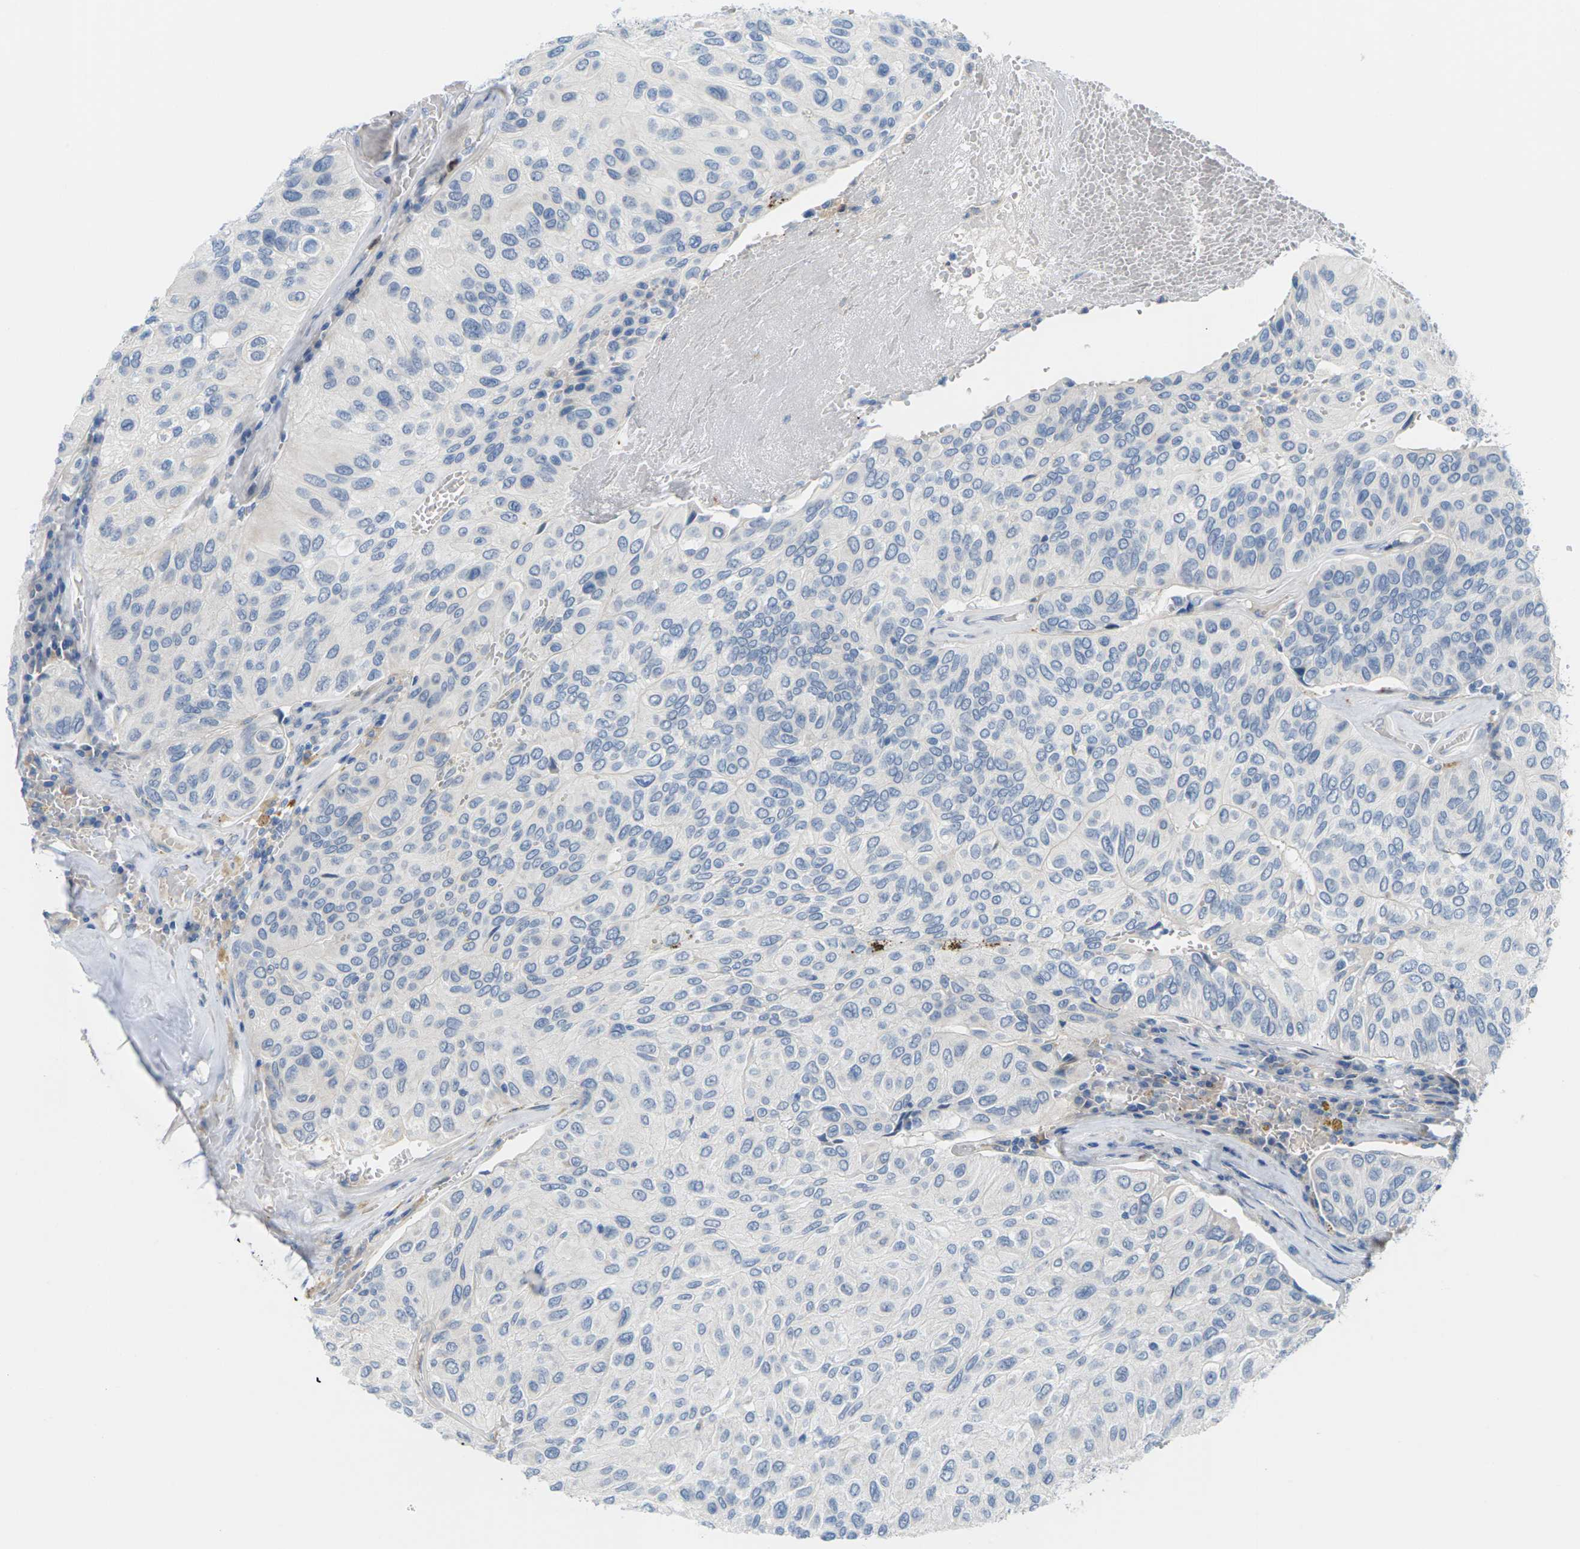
{"staining": {"intensity": "negative", "quantity": "none", "location": "none"}, "tissue": "urothelial cancer", "cell_type": "Tumor cells", "image_type": "cancer", "snomed": [{"axis": "morphology", "description": "Urothelial carcinoma, High grade"}, {"axis": "topography", "description": "Urinary bladder"}], "caption": "Urothelial carcinoma (high-grade) stained for a protein using immunohistochemistry (IHC) demonstrates no positivity tumor cells.", "gene": "ROBO1", "patient": {"sex": "male", "age": 66}}